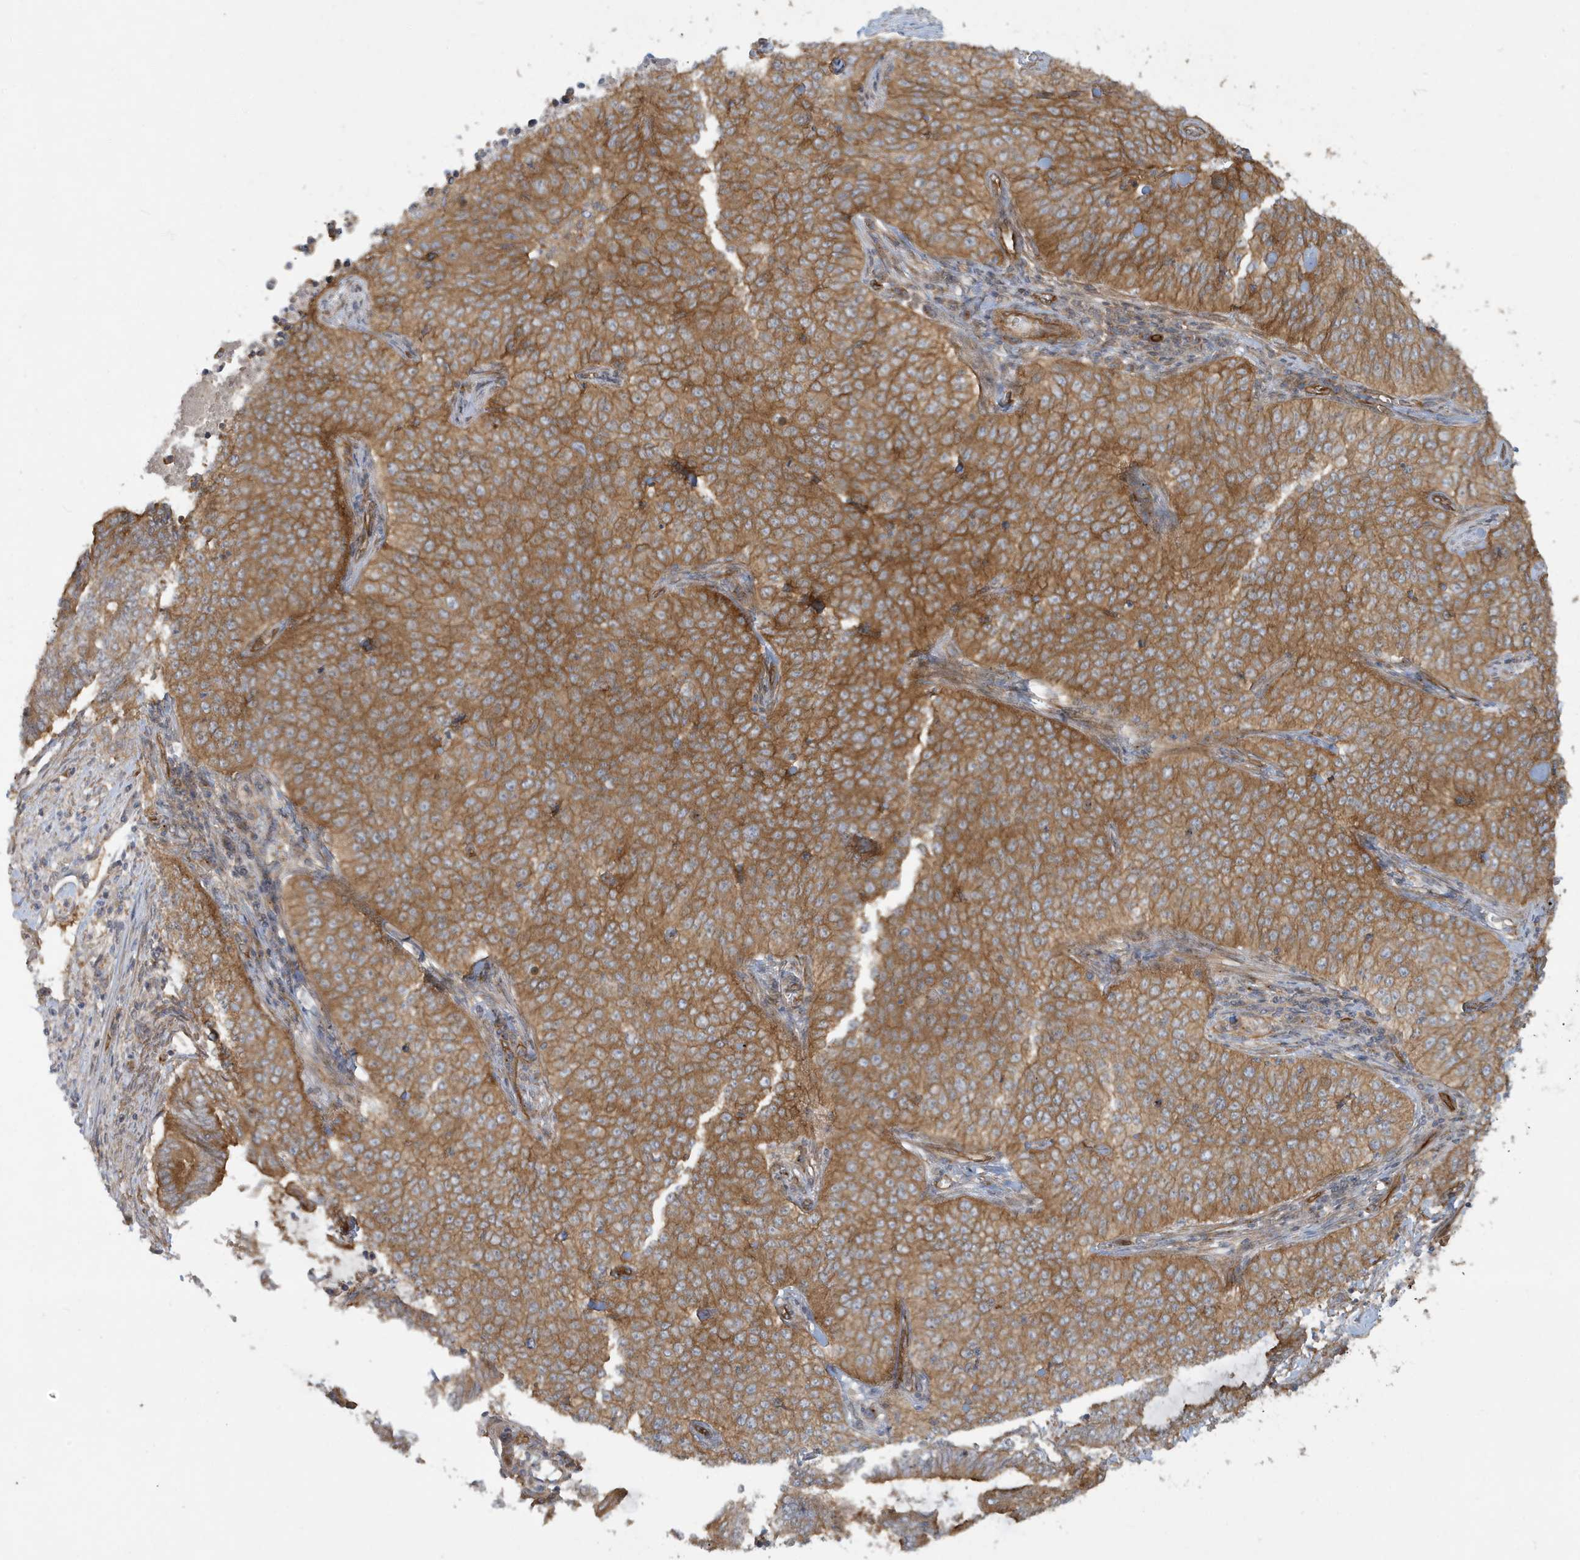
{"staining": {"intensity": "moderate", "quantity": ">75%", "location": "cytoplasmic/membranous"}, "tissue": "cervical cancer", "cell_type": "Tumor cells", "image_type": "cancer", "snomed": [{"axis": "morphology", "description": "Squamous cell carcinoma, NOS"}, {"axis": "topography", "description": "Cervix"}], "caption": "High-magnification brightfield microscopy of squamous cell carcinoma (cervical) stained with DAB (3,3'-diaminobenzidine) (brown) and counterstained with hematoxylin (blue). tumor cells exhibit moderate cytoplasmic/membranous expression is appreciated in approximately>75% of cells.", "gene": "ATP23", "patient": {"sex": "female", "age": 35}}